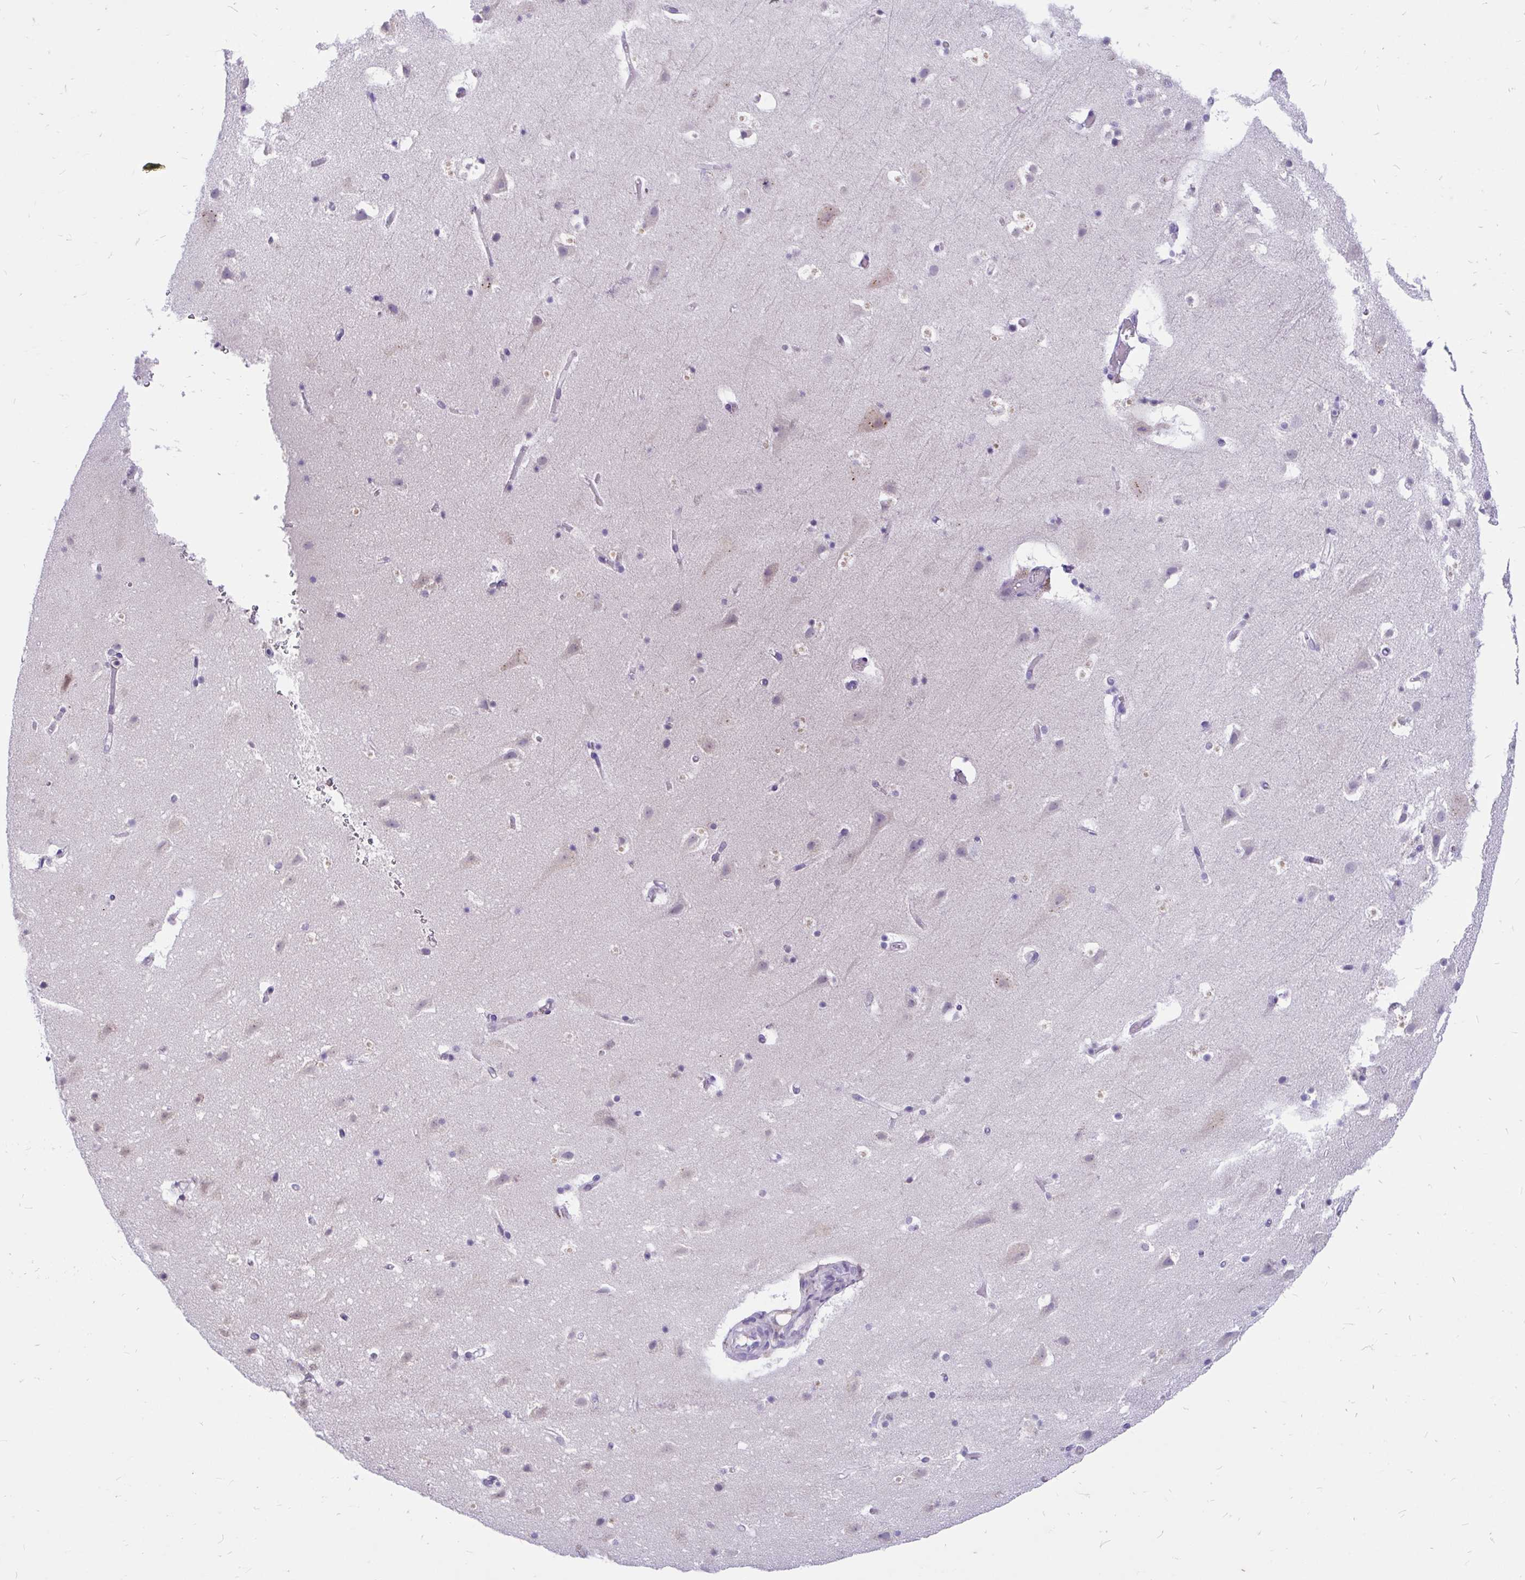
{"staining": {"intensity": "negative", "quantity": "none", "location": "none"}, "tissue": "cerebral cortex", "cell_type": "Endothelial cells", "image_type": "normal", "snomed": [{"axis": "morphology", "description": "Normal tissue, NOS"}, {"axis": "topography", "description": "Cerebral cortex"}], "caption": "This is a micrograph of immunohistochemistry (IHC) staining of unremarkable cerebral cortex, which shows no staining in endothelial cells. (DAB (3,3'-diaminobenzidine) IHC, high magnification).", "gene": "KIAA2013", "patient": {"sex": "female", "age": 42}}